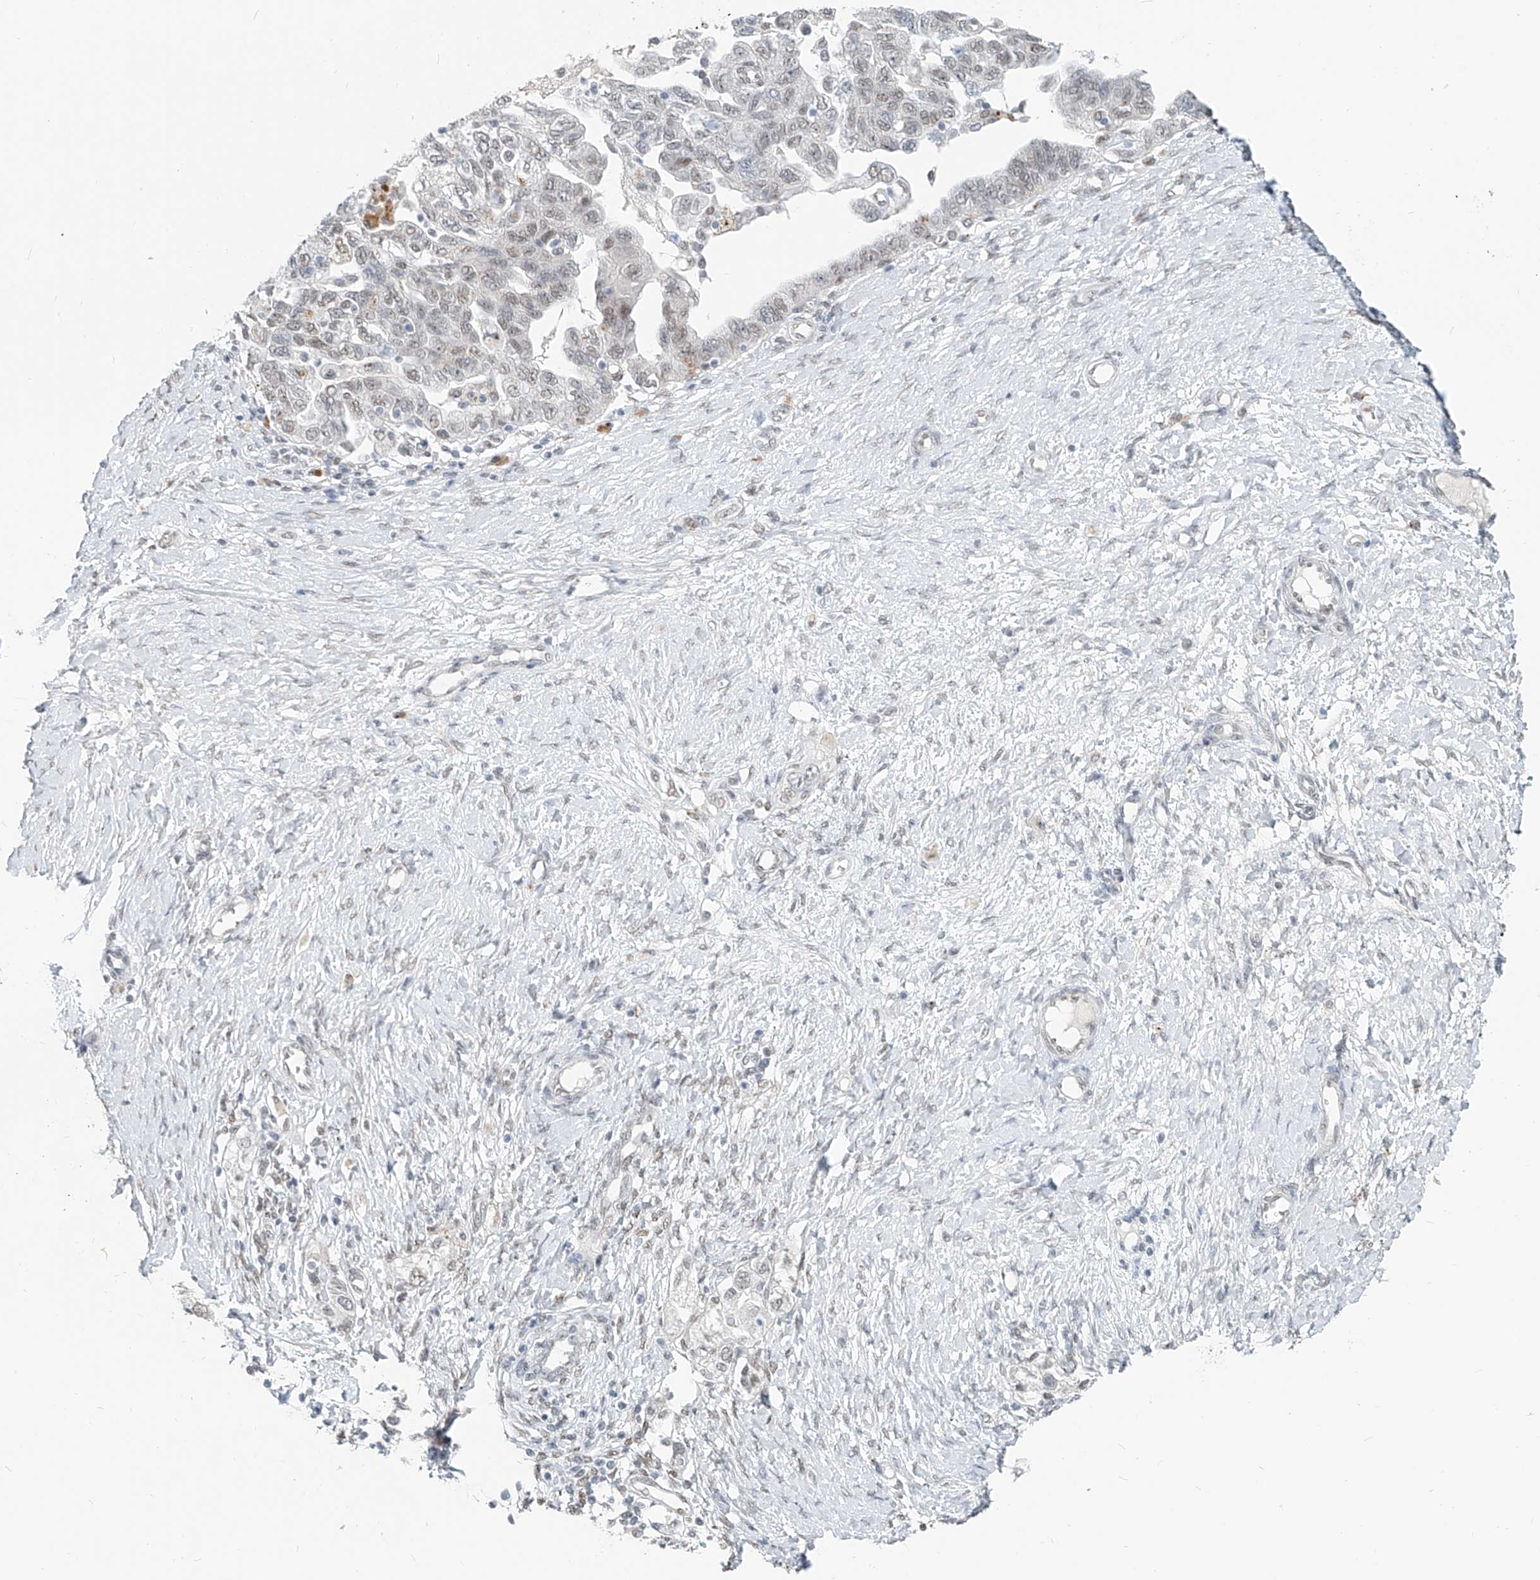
{"staining": {"intensity": "weak", "quantity": "<25%", "location": "nuclear"}, "tissue": "ovarian cancer", "cell_type": "Tumor cells", "image_type": "cancer", "snomed": [{"axis": "morphology", "description": "Carcinoma, NOS"}, {"axis": "morphology", "description": "Cystadenocarcinoma, serous, NOS"}, {"axis": "topography", "description": "Ovary"}], "caption": "Tumor cells are negative for protein expression in human ovarian carcinoma.", "gene": "SASH1", "patient": {"sex": "female", "age": 69}}